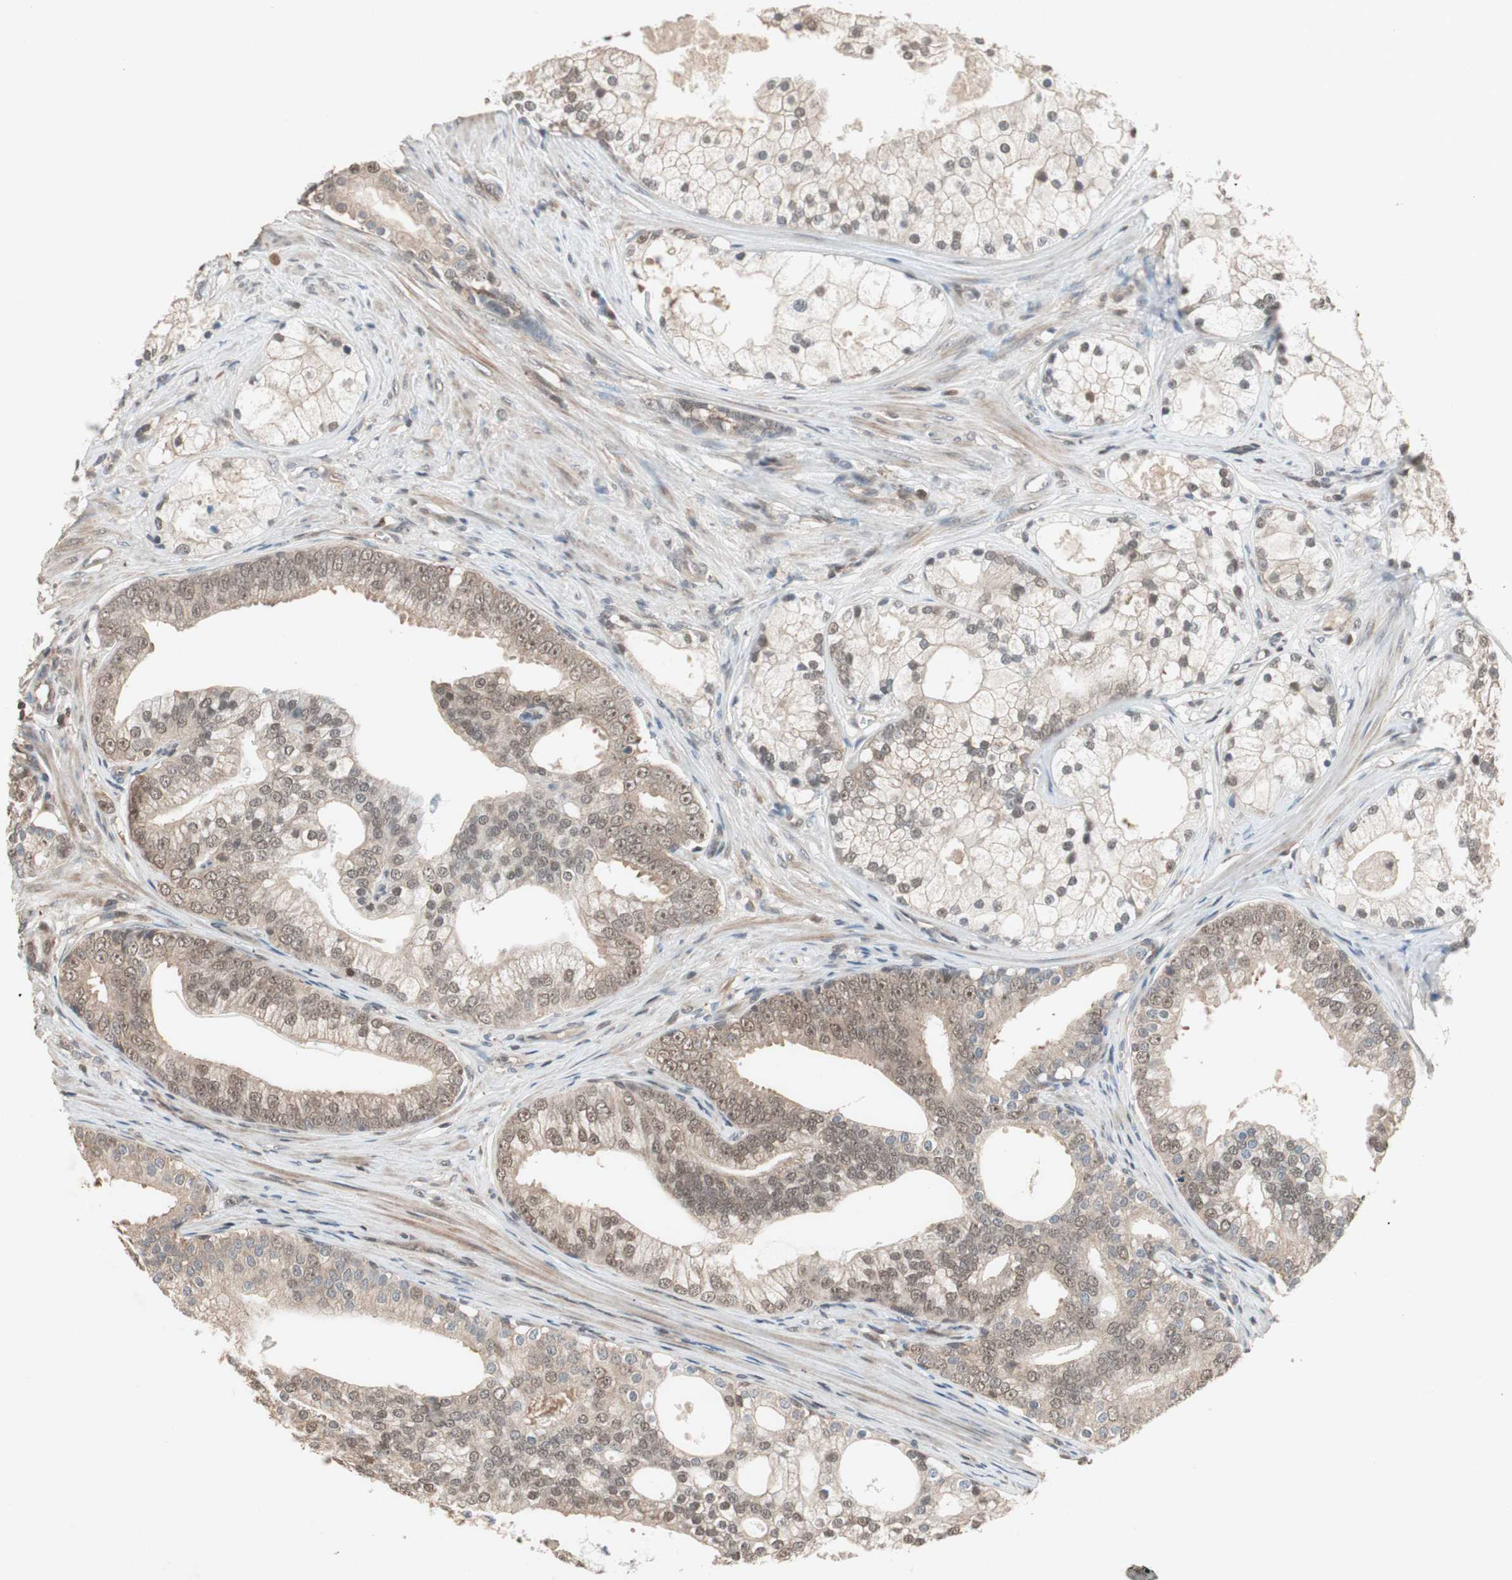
{"staining": {"intensity": "moderate", "quantity": ">75%", "location": "cytoplasmic/membranous,nuclear"}, "tissue": "prostate cancer", "cell_type": "Tumor cells", "image_type": "cancer", "snomed": [{"axis": "morphology", "description": "Adenocarcinoma, Low grade"}, {"axis": "topography", "description": "Prostate"}], "caption": "Prostate cancer (adenocarcinoma (low-grade)) stained with DAB (3,3'-diaminobenzidine) IHC demonstrates medium levels of moderate cytoplasmic/membranous and nuclear expression in about >75% of tumor cells. (DAB (3,3'-diaminobenzidine) IHC, brown staining for protein, blue staining for nuclei).", "gene": "GART", "patient": {"sex": "male", "age": 58}}